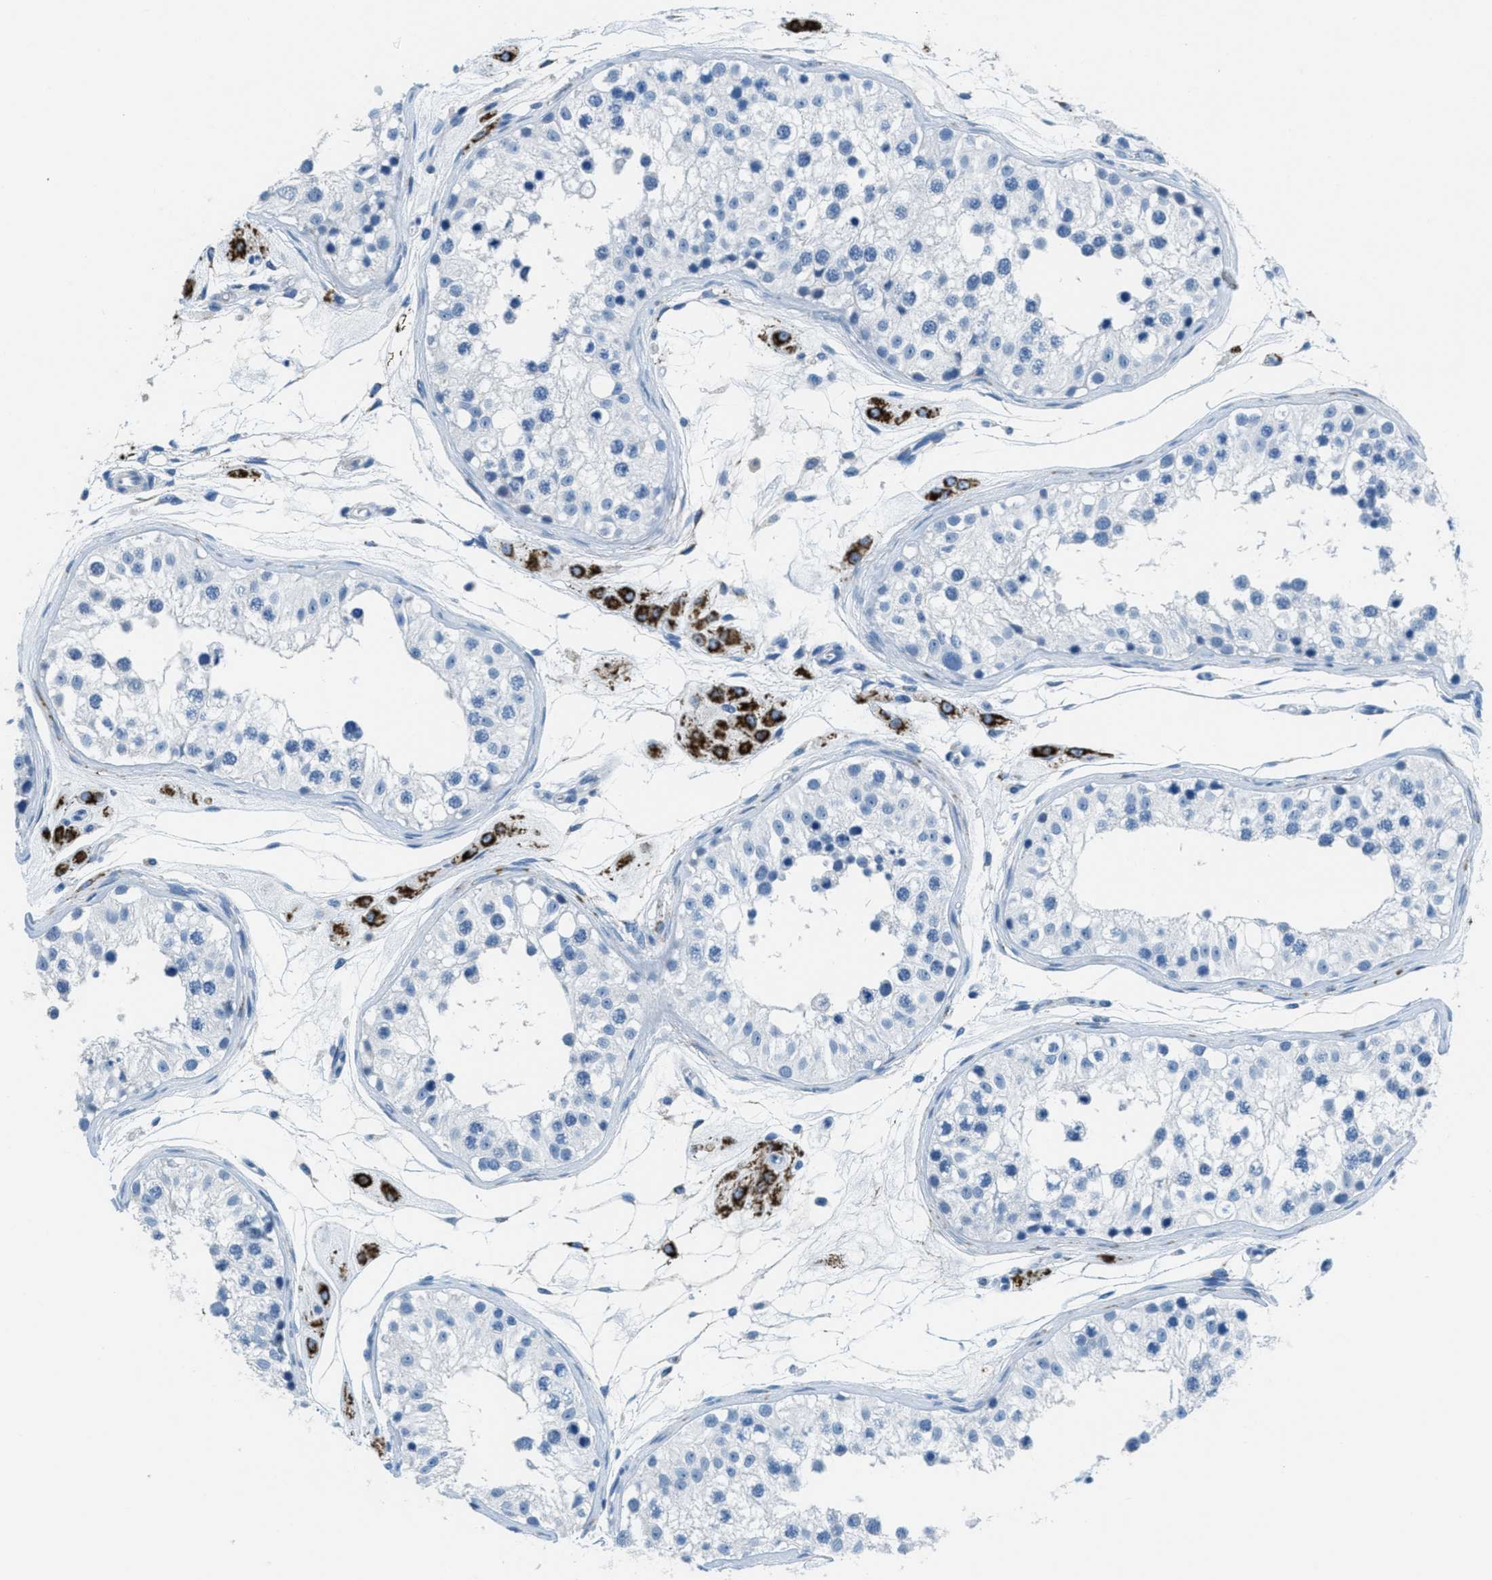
{"staining": {"intensity": "negative", "quantity": "none", "location": "none"}, "tissue": "testis", "cell_type": "Cells in seminiferous ducts", "image_type": "normal", "snomed": [{"axis": "morphology", "description": "Normal tissue, NOS"}, {"axis": "morphology", "description": "Adenocarcinoma, metastatic, NOS"}, {"axis": "topography", "description": "Testis"}], "caption": "Immunohistochemical staining of benign testis shows no significant staining in cells in seminiferous ducts. The staining was performed using DAB (3,3'-diaminobenzidine) to visualize the protein expression in brown, while the nuclei were stained in blue with hematoxylin (Magnification: 20x).", "gene": "MGARP", "patient": {"sex": "male", "age": 26}}